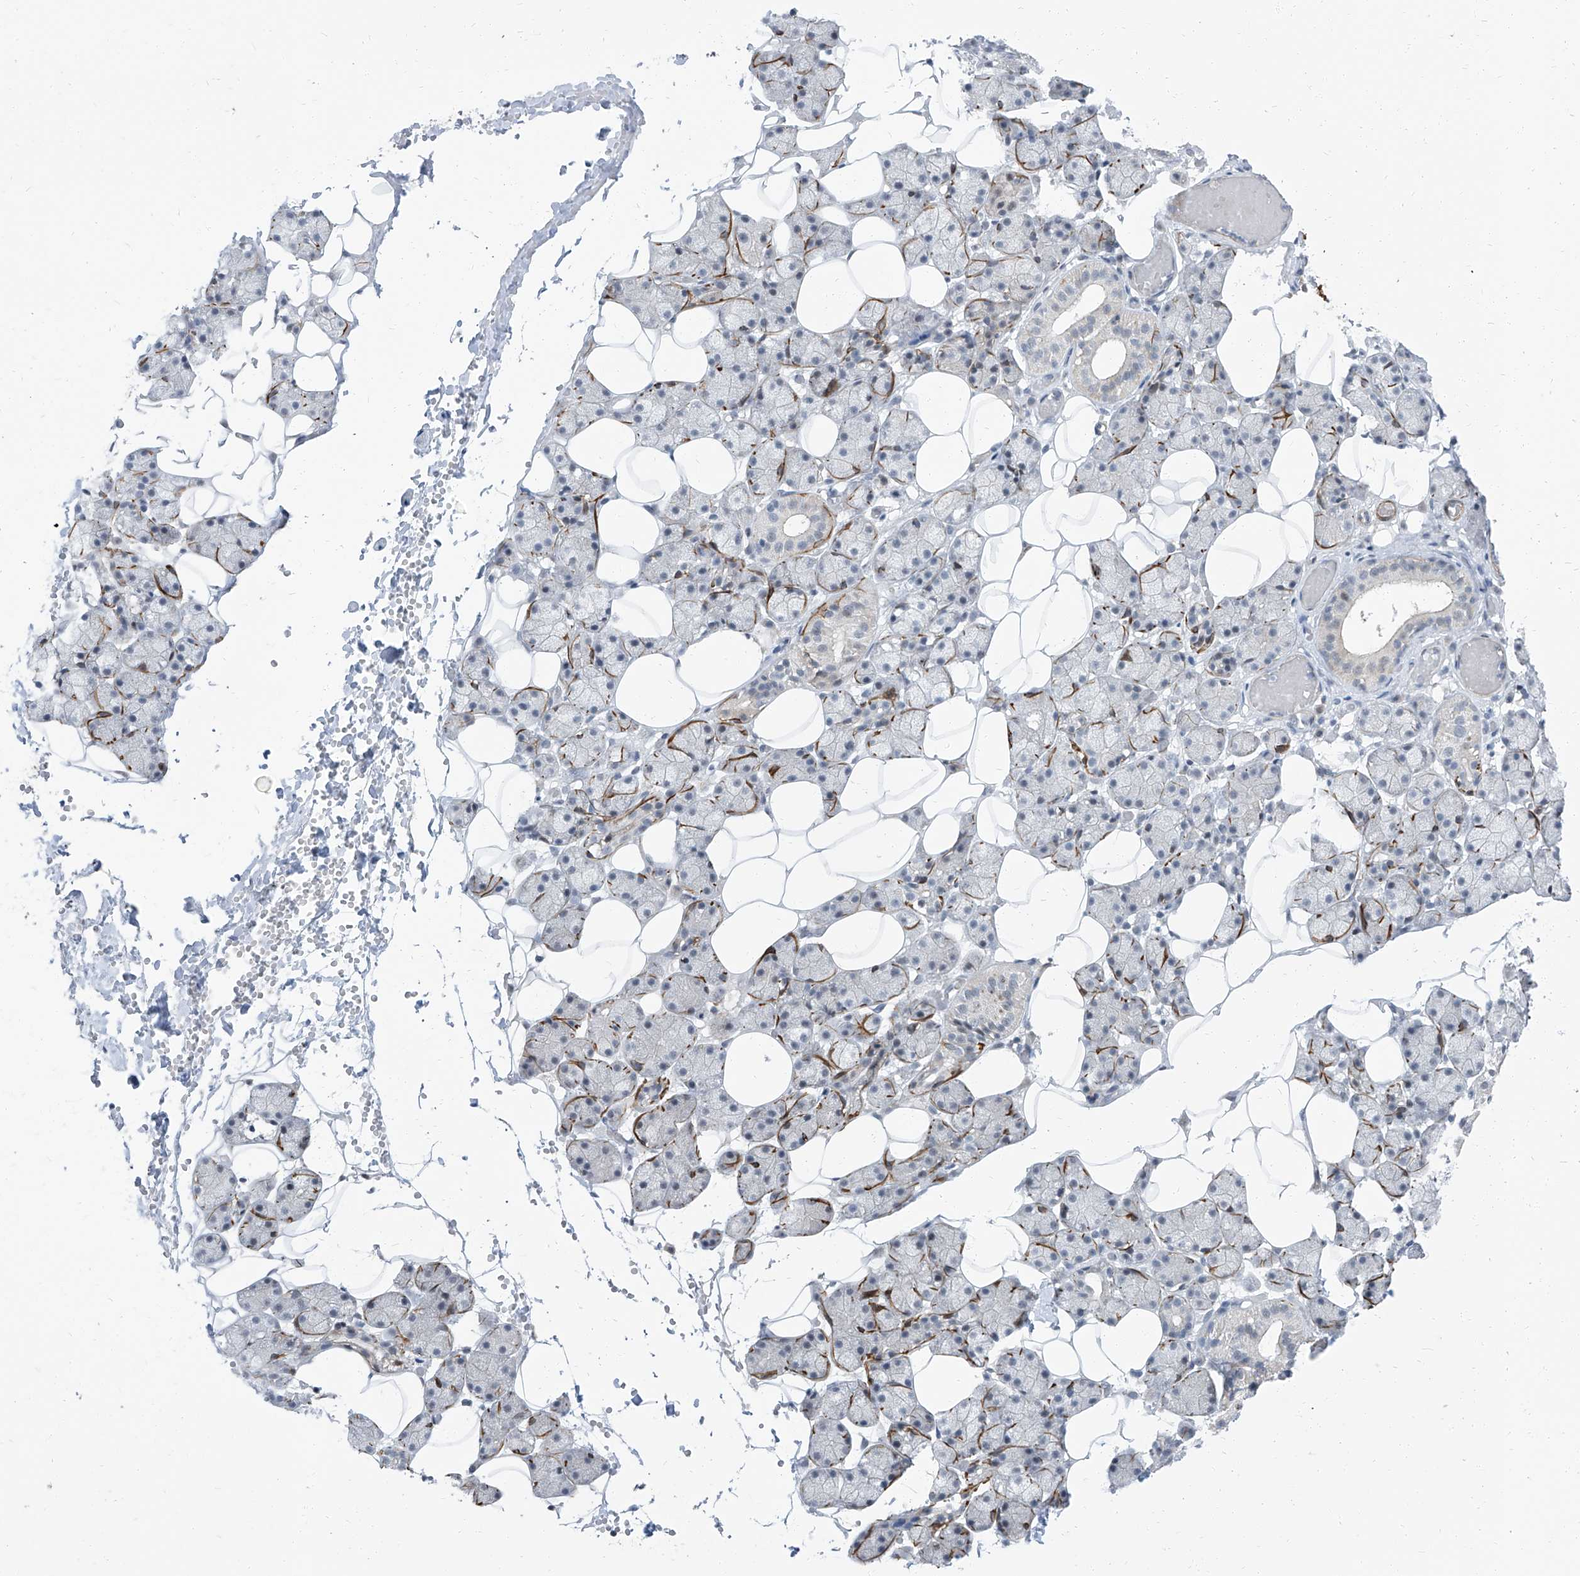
{"staining": {"intensity": "moderate", "quantity": "<25%", "location": "cytoplasmic/membranous"}, "tissue": "salivary gland", "cell_type": "Glandular cells", "image_type": "normal", "snomed": [{"axis": "morphology", "description": "Normal tissue, NOS"}, {"axis": "topography", "description": "Salivary gland"}], "caption": "This is an image of immunohistochemistry (IHC) staining of unremarkable salivary gland, which shows moderate expression in the cytoplasmic/membranous of glandular cells.", "gene": "TXLNB", "patient": {"sex": "female", "age": 33}}